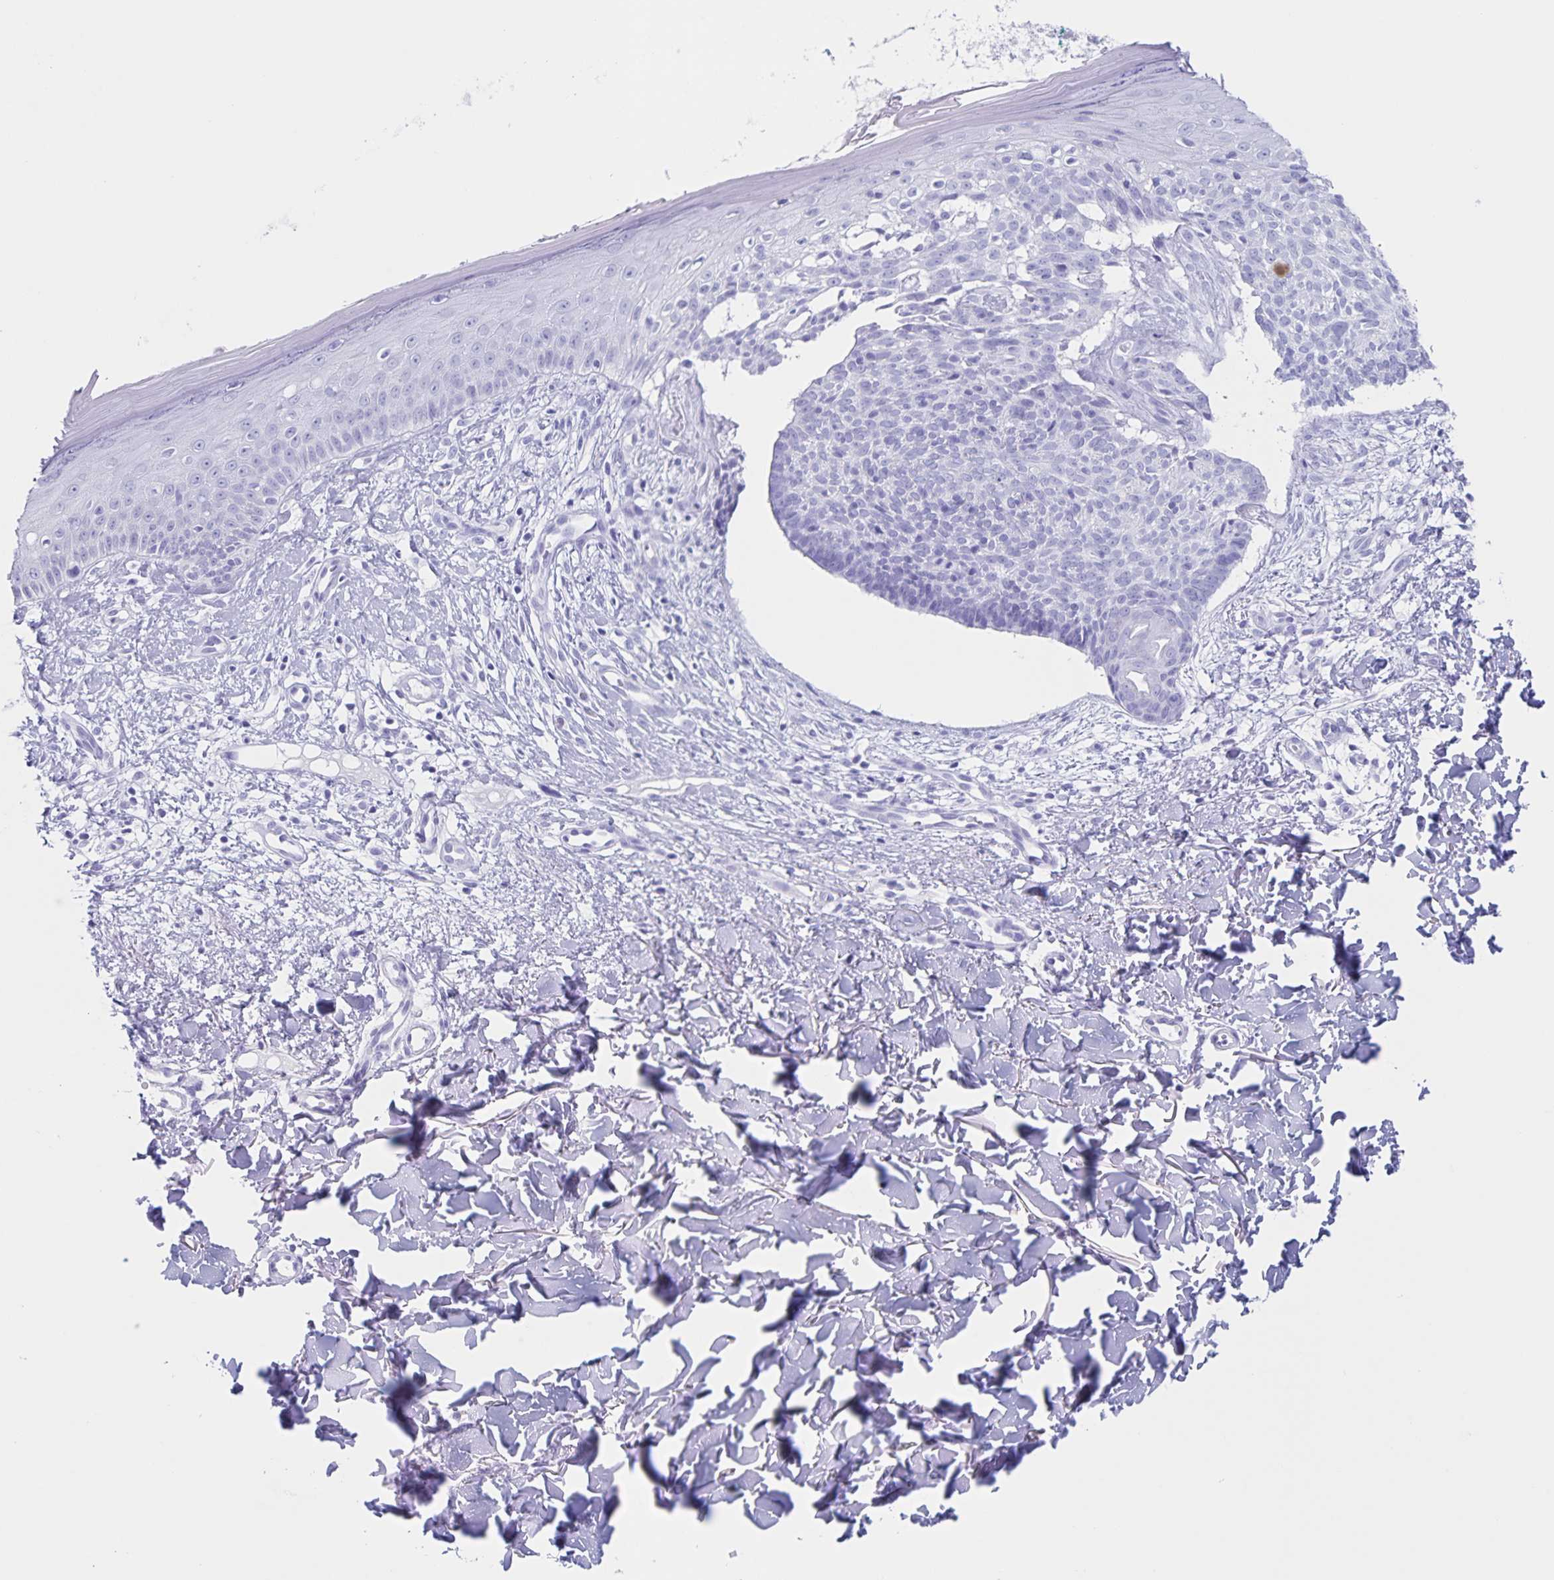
{"staining": {"intensity": "negative", "quantity": "none", "location": "none"}, "tissue": "skin cancer", "cell_type": "Tumor cells", "image_type": "cancer", "snomed": [{"axis": "morphology", "description": "Basal cell carcinoma"}, {"axis": "topography", "description": "Skin"}], "caption": "Tumor cells are negative for brown protein staining in basal cell carcinoma (skin). (Brightfield microscopy of DAB (3,3'-diaminobenzidine) immunohistochemistry (IHC) at high magnification).", "gene": "C12orf56", "patient": {"sex": "male", "age": 51}}